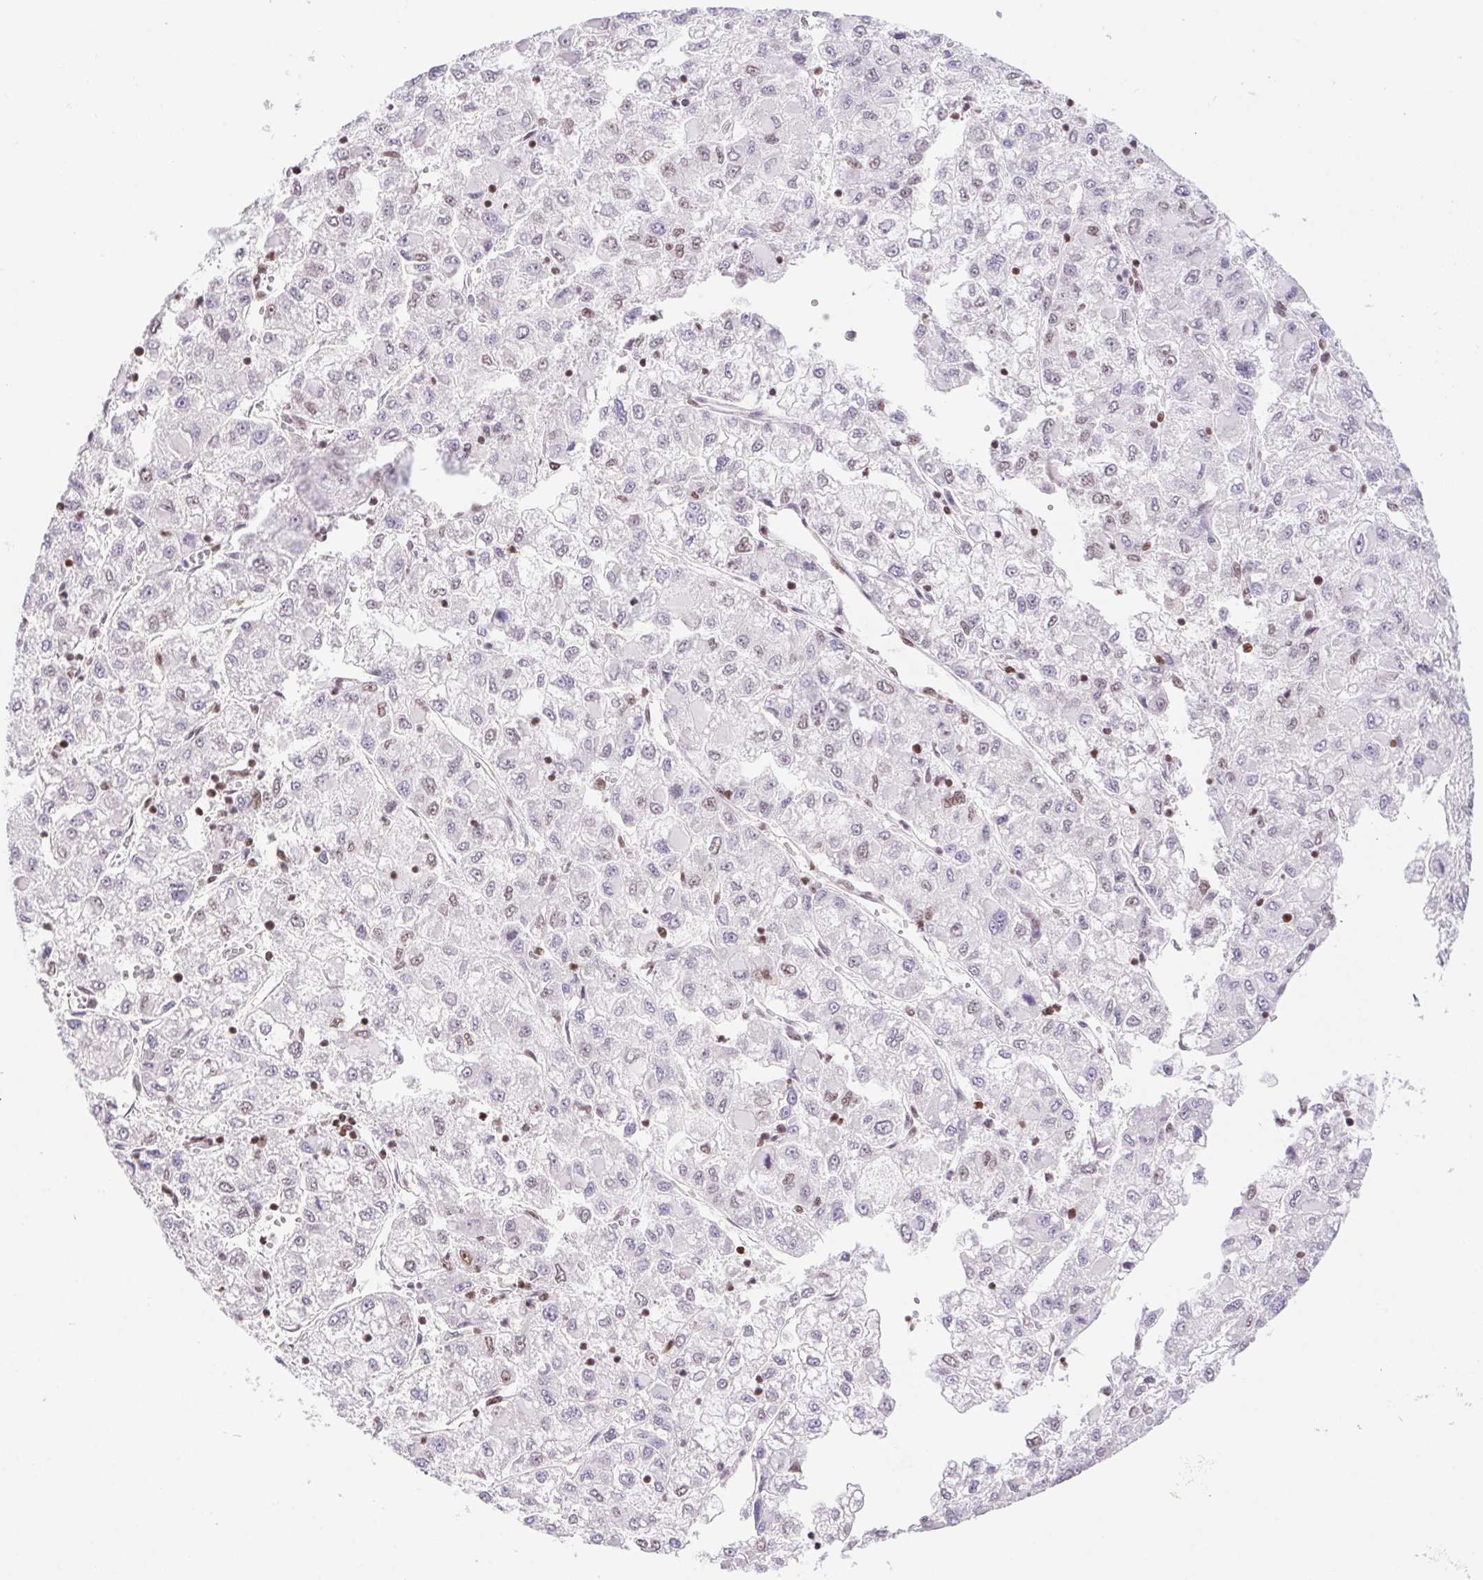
{"staining": {"intensity": "negative", "quantity": "none", "location": "none"}, "tissue": "liver cancer", "cell_type": "Tumor cells", "image_type": "cancer", "snomed": [{"axis": "morphology", "description": "Carcinoma, Hepatocellular, NOS"}, {"axis": "topography", "description": "Liver"}], "caption": "IHC of hepatocellular carcinoma (liver) exhibits no positivity in tumor cells. (DAB (3,3'-diaminobenzidine) IHC with hematoxylin counter stain).", "gene": "POLD3", "patient": {"sex": "male", "age": 40}}